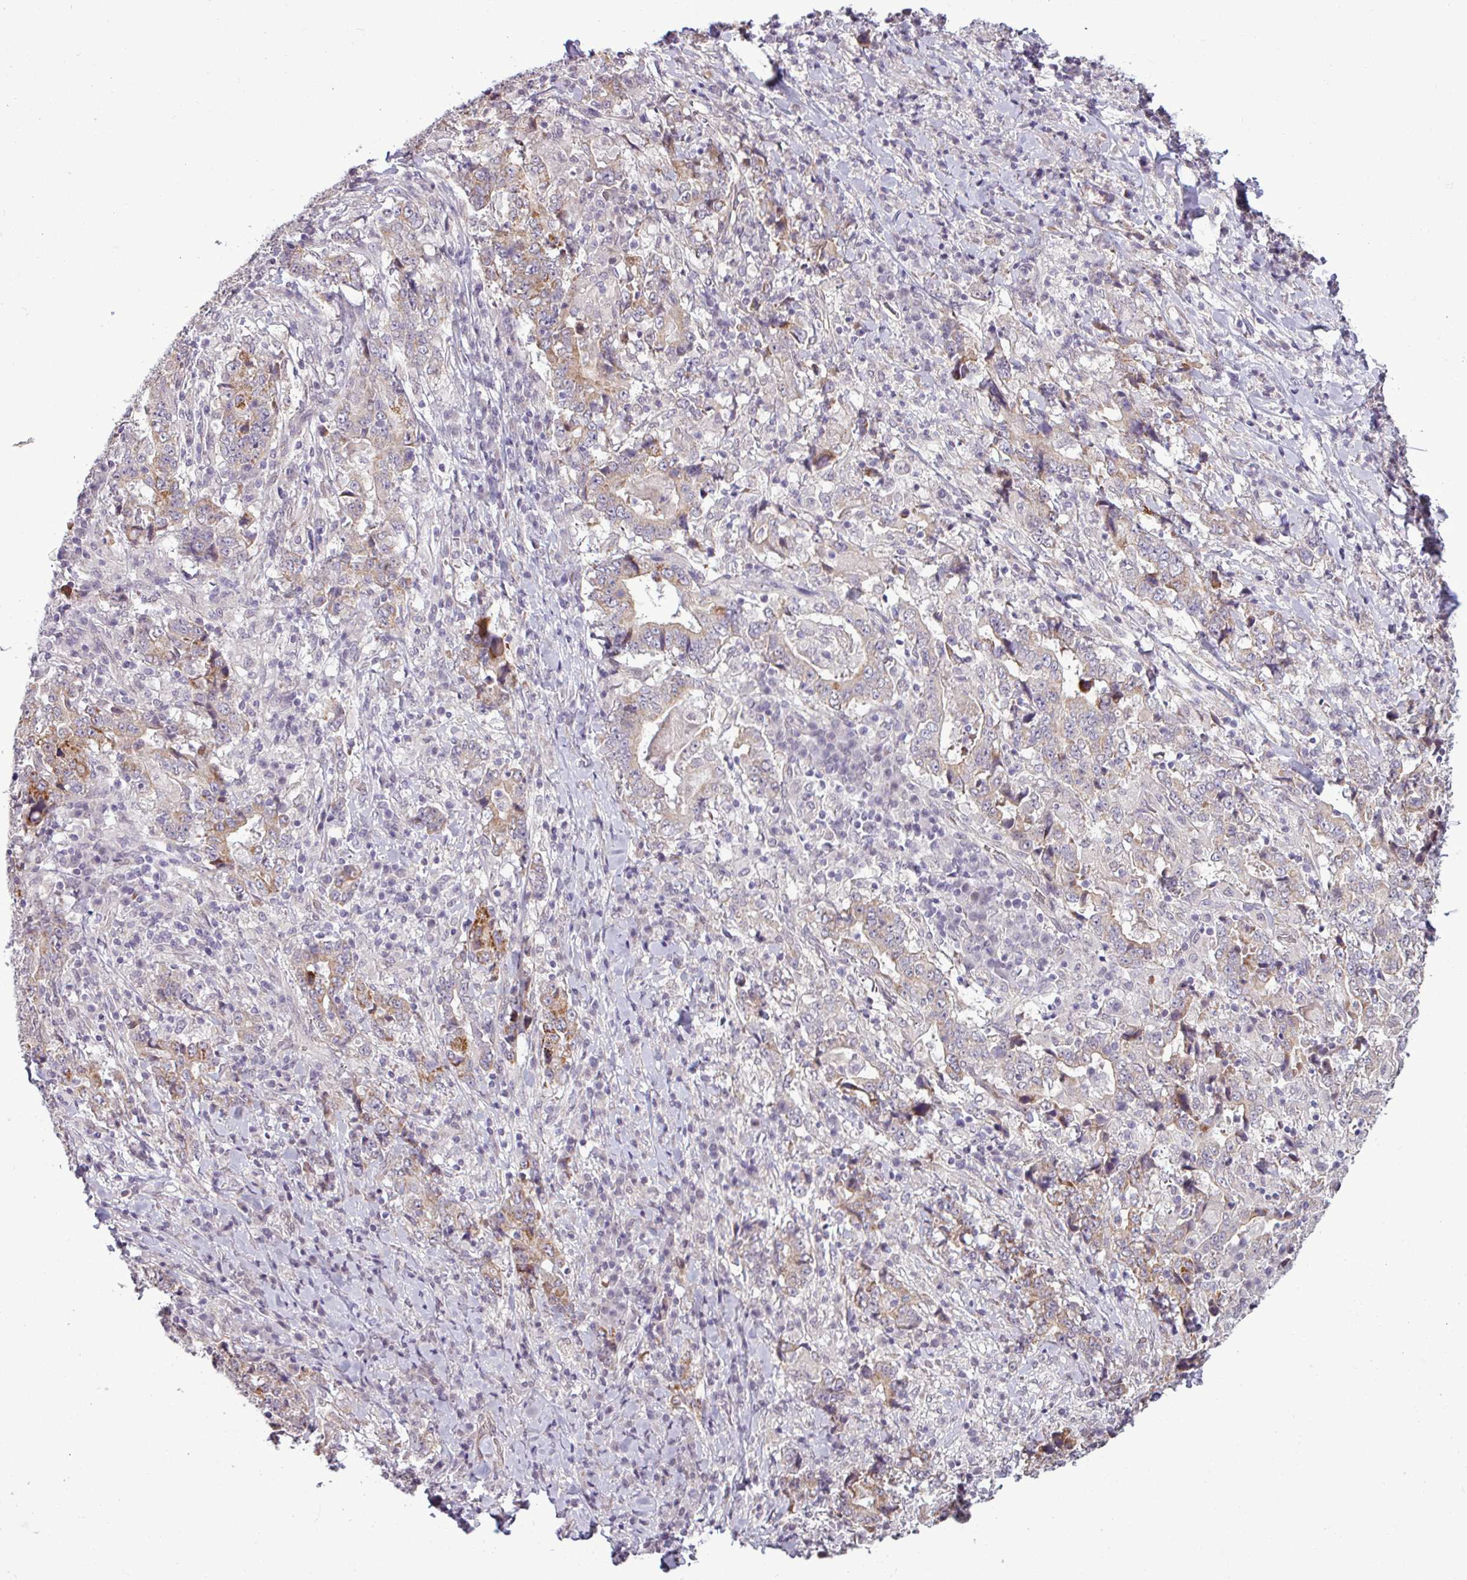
{"staining": {"intensity": "moderate", "quantity": "<25%", "location": "cytoplasmic/membranous"}, "tissue": "stomach cancer", "cell_type": "Tumor cells", "image_type": "cancer", "snomed": [{"axis": "morphology", "description": "Normal tissue, NOS"}, {"axis": "morphology", "description": "Adenocarcinoma, NOS"}, {"axis": "topography", "description": "Stomach, upper"}, {"axis": "topography", "description": "Stomach"}], "caption": "Protein expression analysis of human stomach cancer reveals moderate cytoplasmic/membranous expression in approximately <25% of tumor cells.", "gene": "GPT2", "patient": {"sex": "male", "age": 59}}